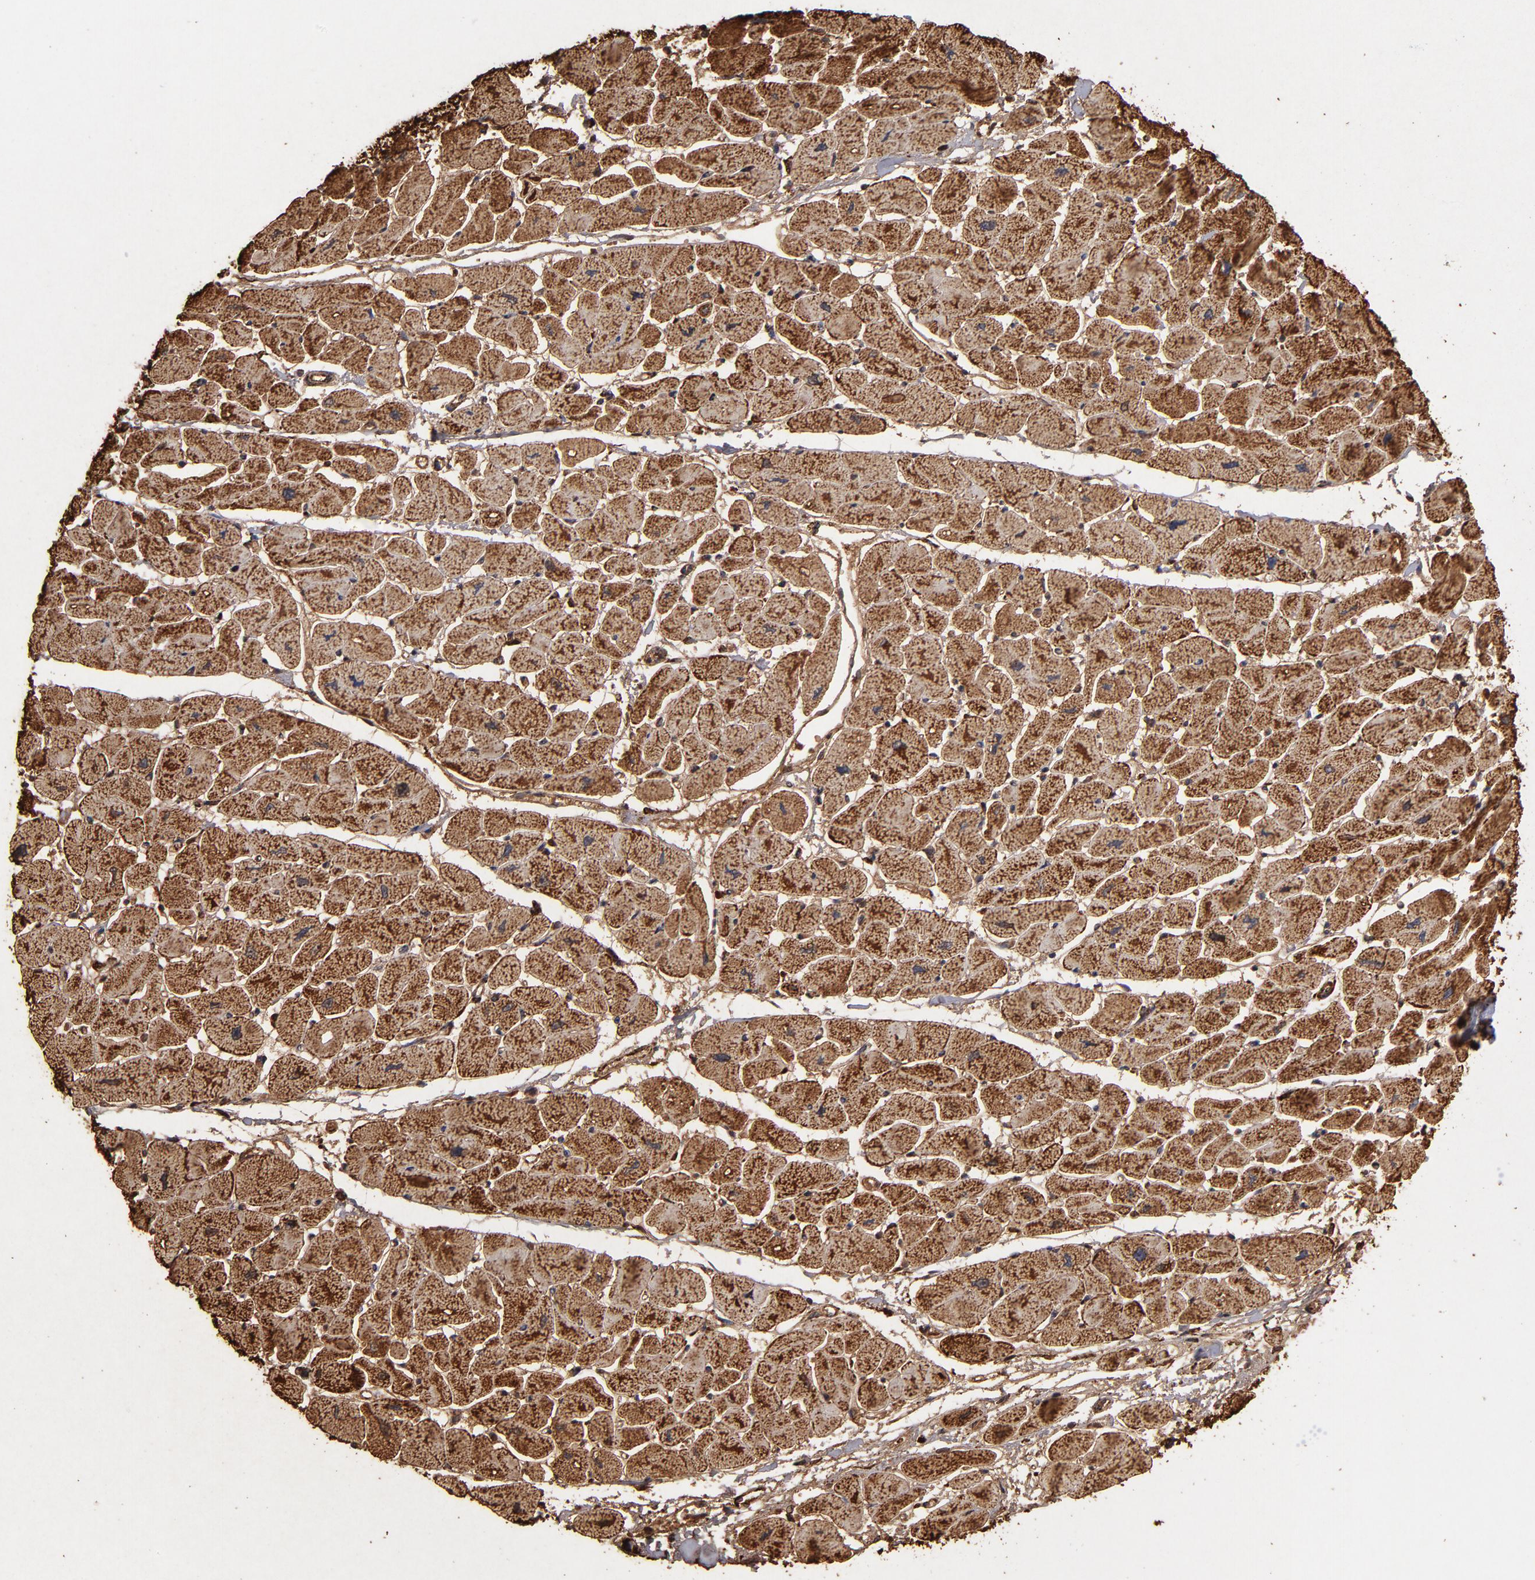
{"staining": {"intensity": "strong", "quantity": ">75%", "location": "cytoplasmic/membranous"}, "tissue": "heart muscle", "cell_type": "Cardiomyocytes", "image_type": "normal", "snomed": [{"axis": "morphology", "description": "Normal tissue, NOS"}, {"axis": "topography", "description": "Heart"}], "caption": "Immunohistochemical staining of unremarkable human heart muscle displays high levels of strong cytoplasmic/membranous expression in approximately >75% of cardiomyocytes.", "gene": "SOD2", "patient": {"sex": "female", "age": 54}}